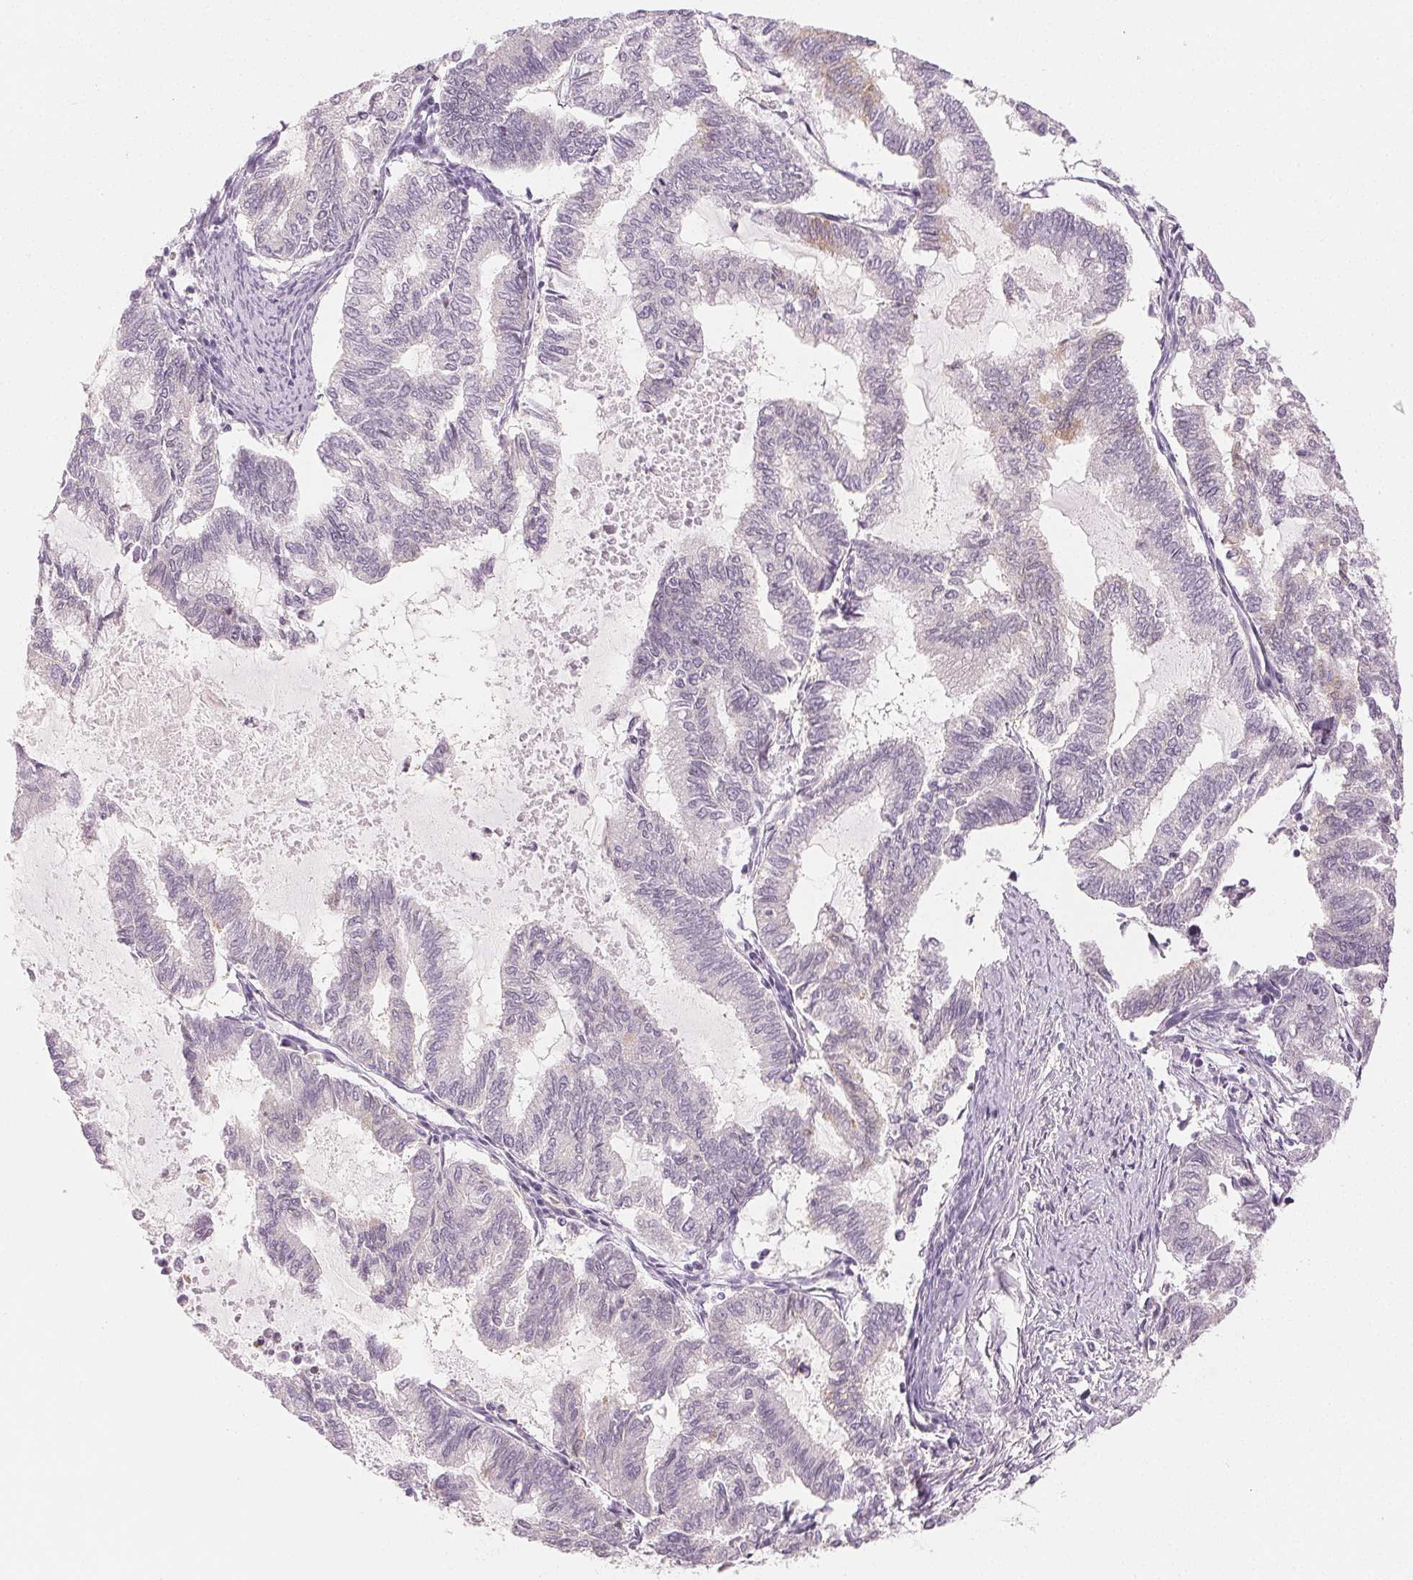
{"staining": {"intensity": "negative", "quantity": "none", "location": "none"}, "tissue": "endometrial cancer", "cell_type": "Tumor cells", "image_type": "cancer", "snomed": [{"axis": "morphology", "description": "Adenocarcinoma, NOS"}, {"axis": "topography", "description": "Endometrium"}], "caption": "An IHC micrograph of endometrial adenocarcinoma is shown. There is no staining in tumor cells of endometrial adenocarcinoma.", "gene": "MAP1LC3A", "patient": {"sex": "female", "age": 79}}